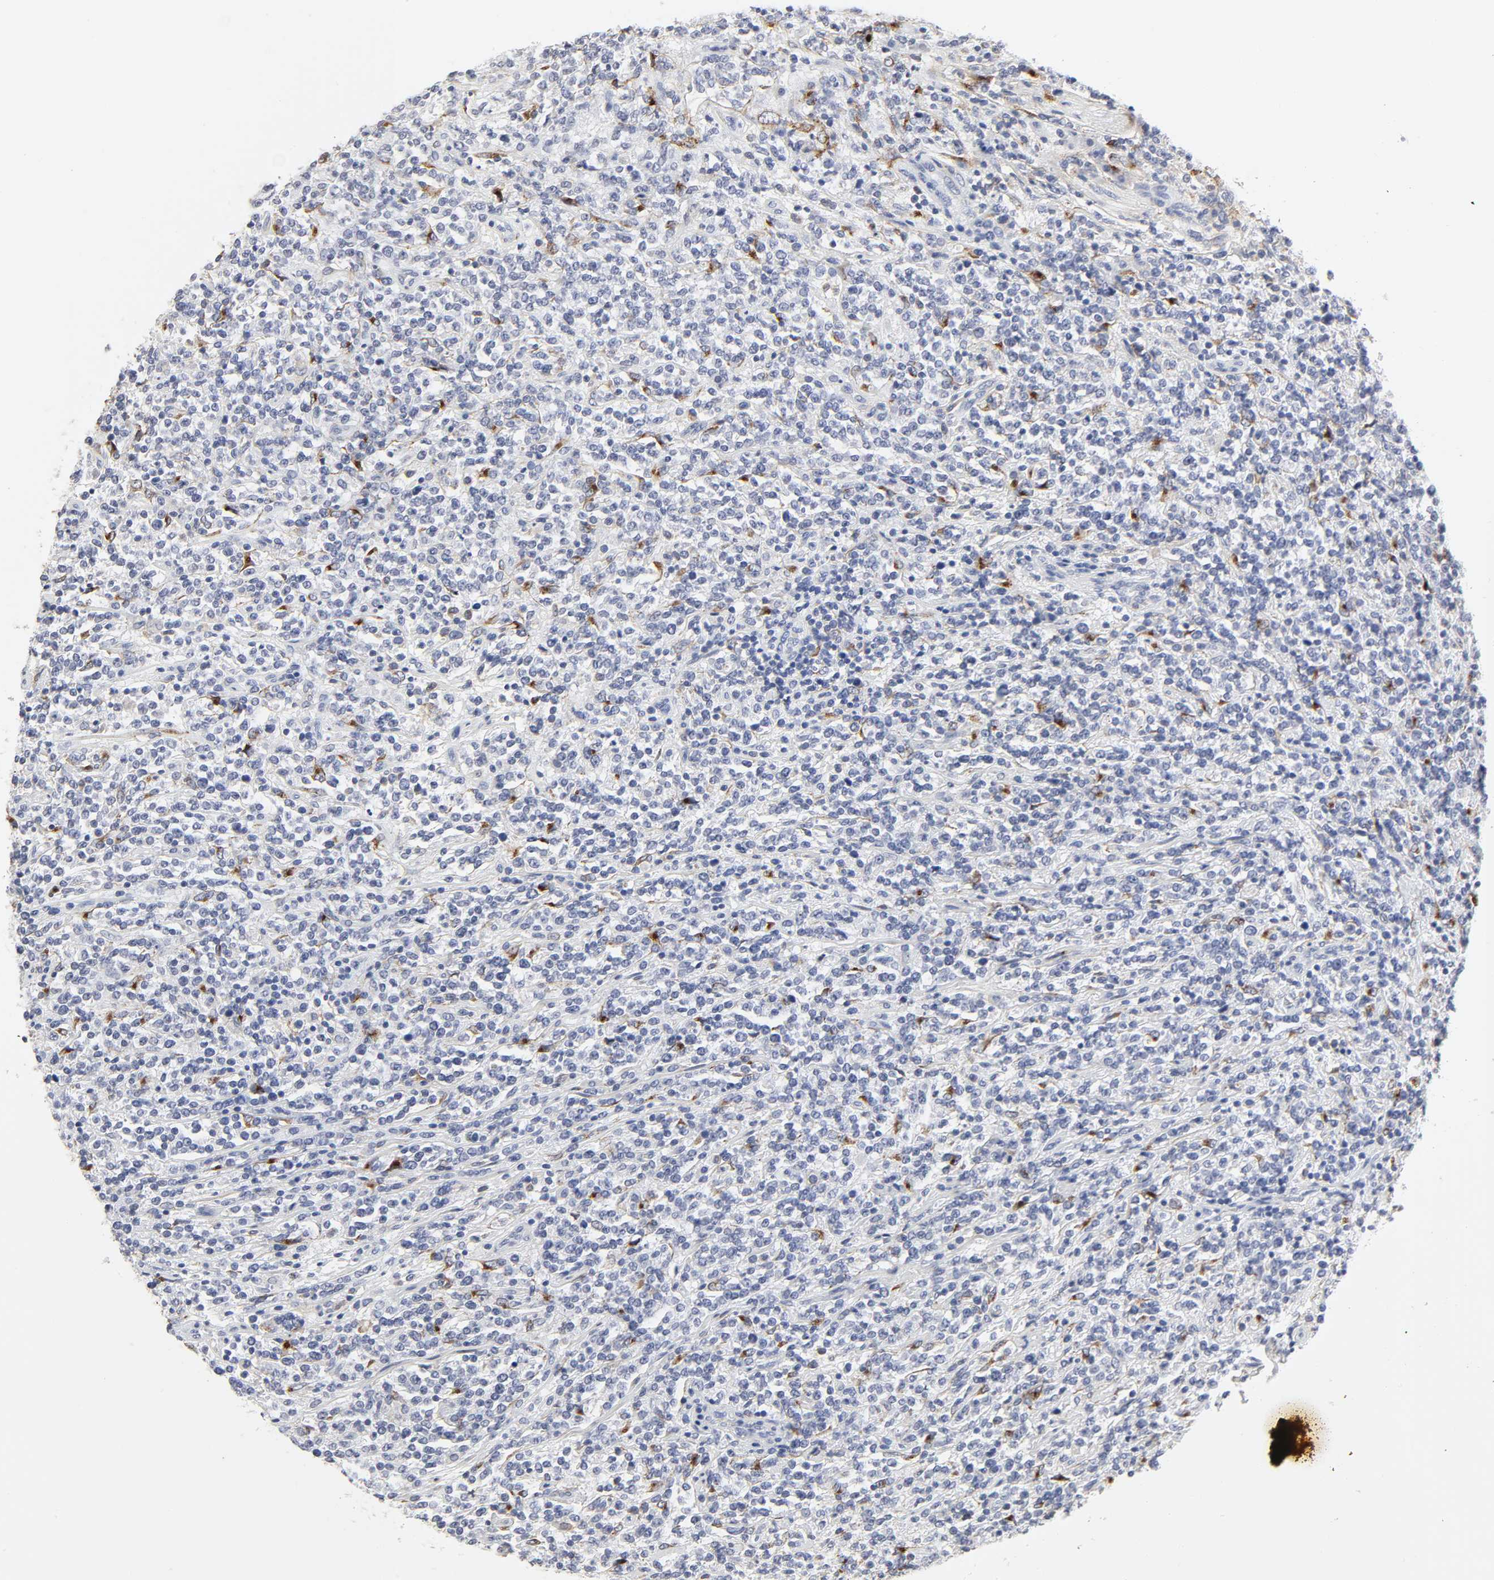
{"staining": {"intensity": "negative", "quantity": "none", "location": "none"}, "tissue": "lymphoma", "cell_type": "Tumor cells", "image_type": "cancer", "snomed": [{"axis": "morphology", "description": "Malignant lymphoma, non-Hodgkin's type, High grade"}, {"axis": "topography", "description": "Soft tissue"}], "caption": "DAB (3,3'-diaminobenzidine) immunohistochemical staining of human high-grade malignant lymphoma, non-Hodgkin's type demonstrates no significant staining in tumor cells. The staining is performed using DAB brown chromogen with nuclei counter-stained in using hematoxylin.", "gene": "LRP1", "patient": {"sex": "male", "age": 18}}